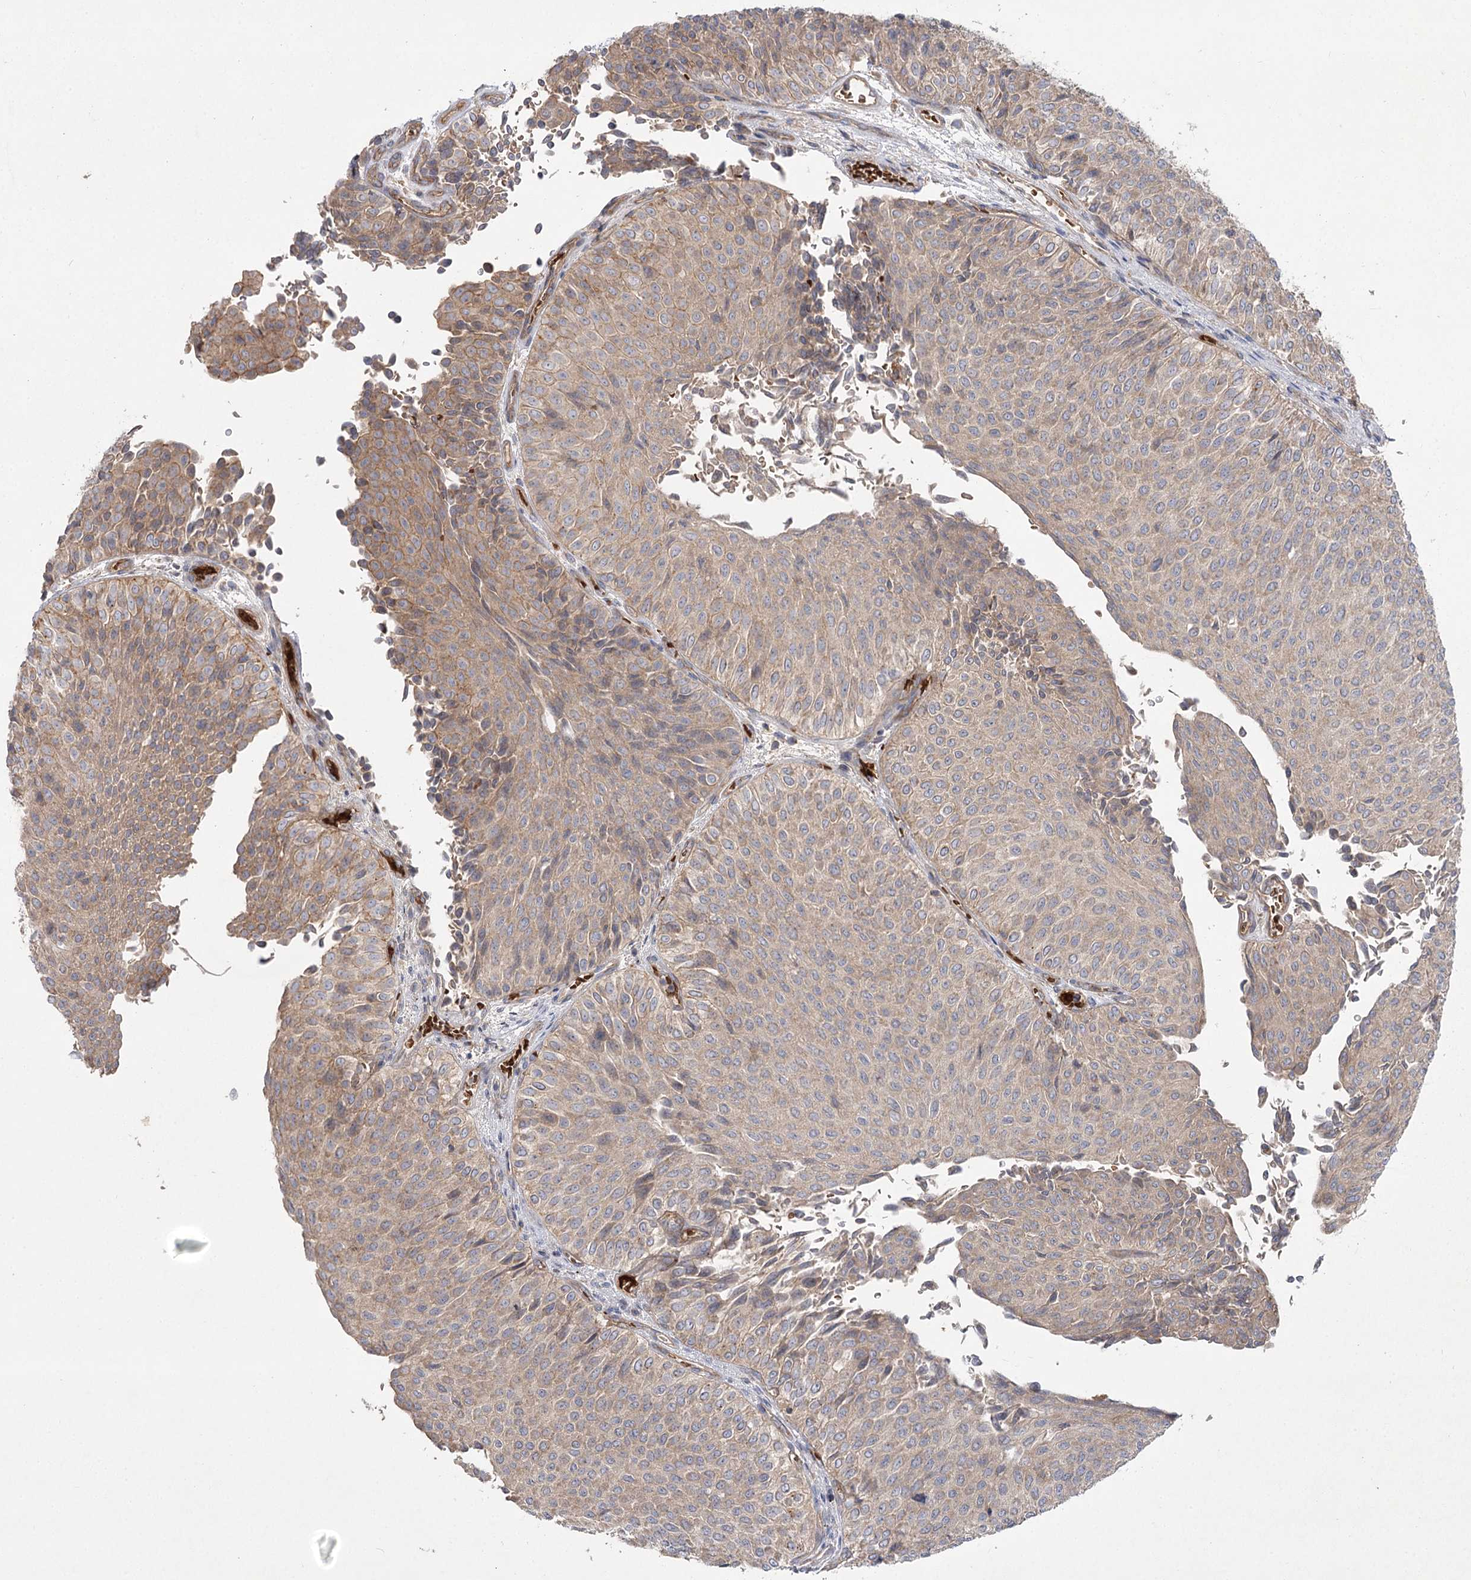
{"staining": {"intensity": "moderate", "quantity": ">75%", "location": "cytoplasmic/membranous"}, "tissue": "urothelial cancer", "cell_type": "Tumor cells", "image_type": "cancer", "snomed": [{"axis": "morphology", "description": "Urothelial carcinoma, Low grade"}, {"axis": "topography", "description": "Urinary bladder"}], "caption": "Human urothelial carcinoma (low-grade) stained with a brown dye demonstrates moderate cytoplasmic/membranous positive expression in approximately >75% of tumor cells.", "gene": "KIAA0825", "patient": {"sex": "male", "age": 78}}